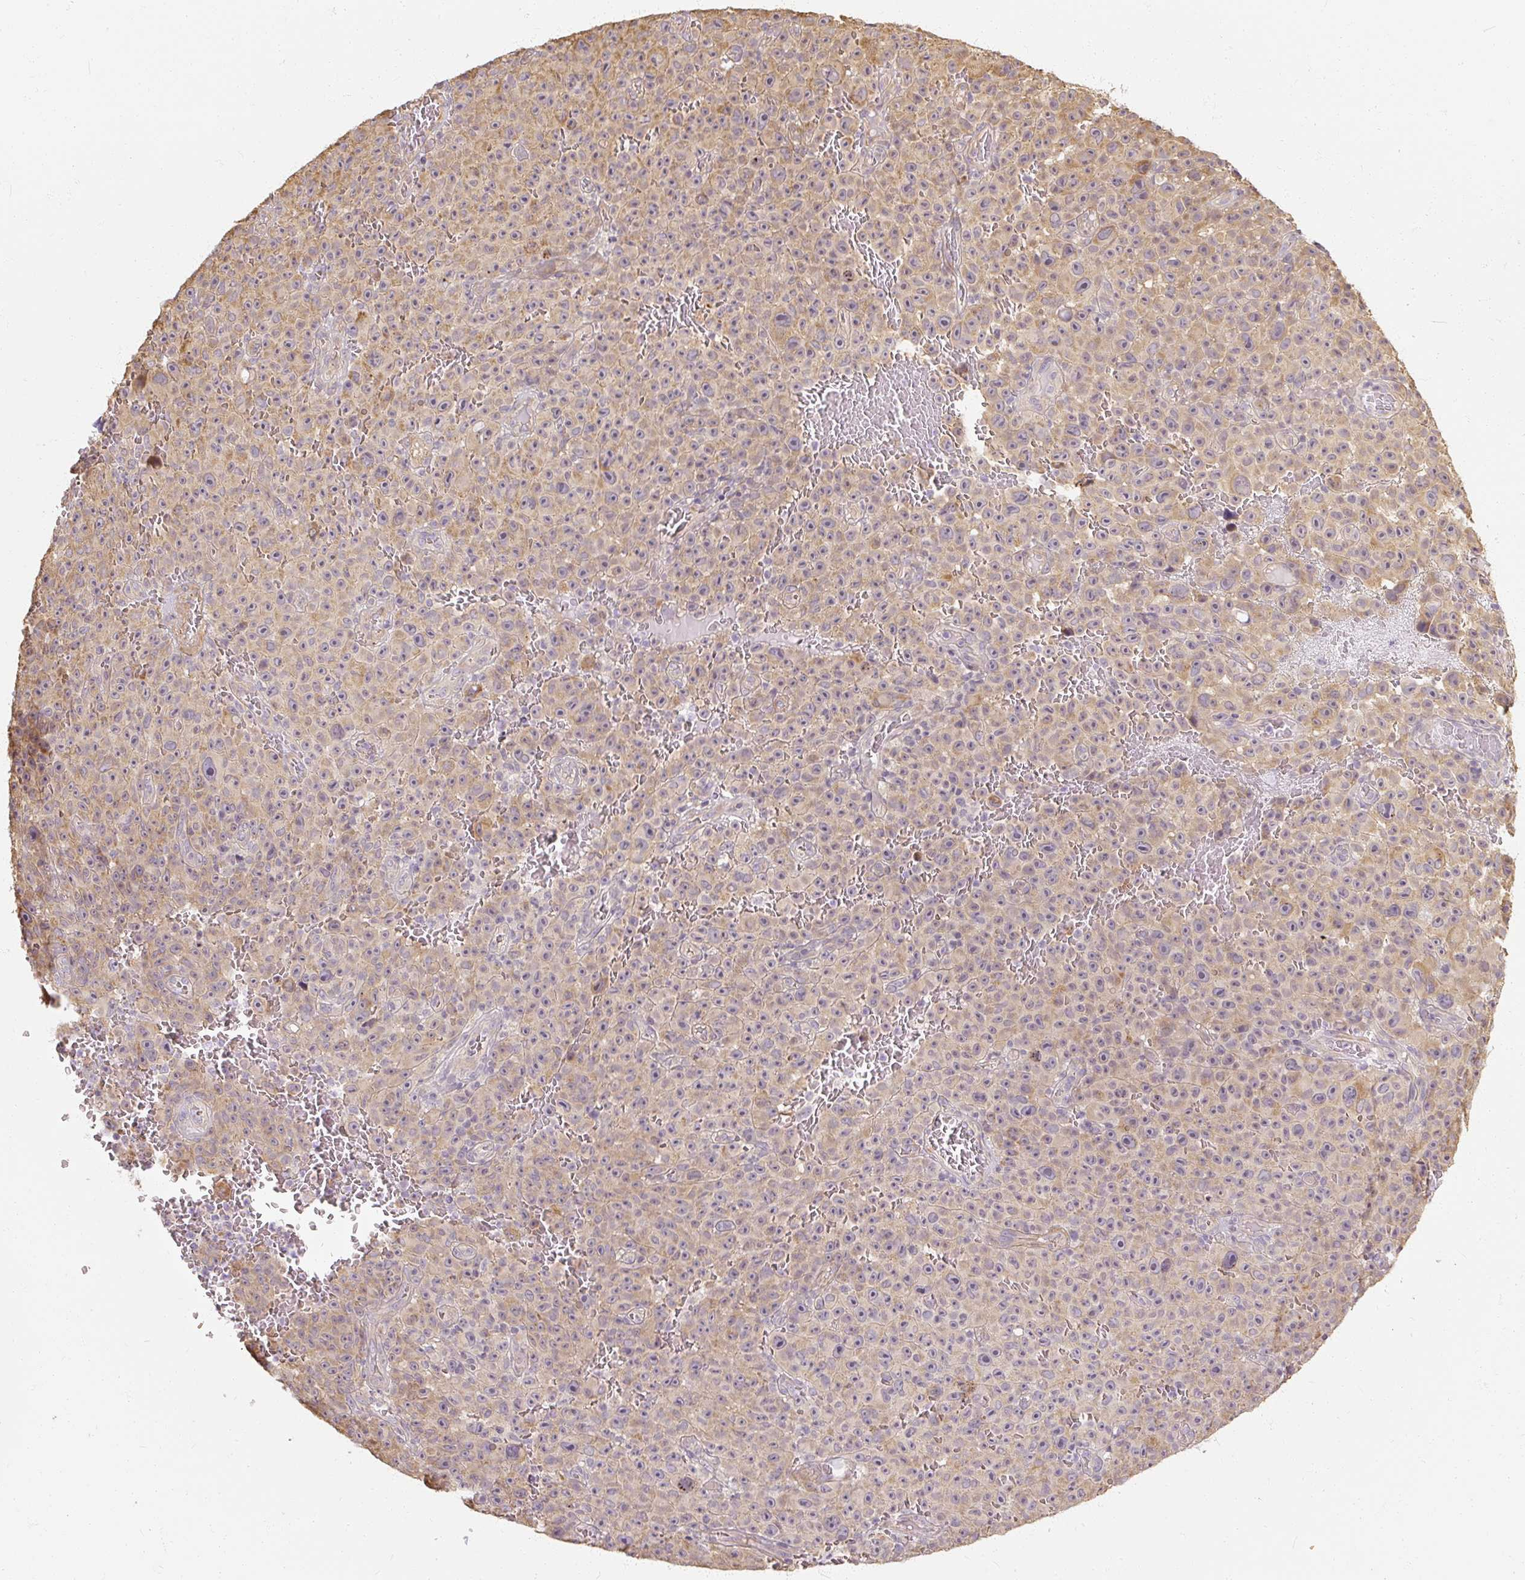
{"staining": {"intensity": "weak", "quantity": "<25%", "location": "cytoplasmic/membranous"}, "tissue": "melanoma", "cell_type": "Tumor cells", "image_type": "cancer", "snomed": [{"axis": "morphology", "description": "Malignant melanoma, NOS"}, {"axis": "topography", "description": "Skin"}], "caption": "There is no significant staining in tumor cells of malignant melanoma.", "gene": "RB1CC1", "patient": {"sex": "female", "age": 82}}